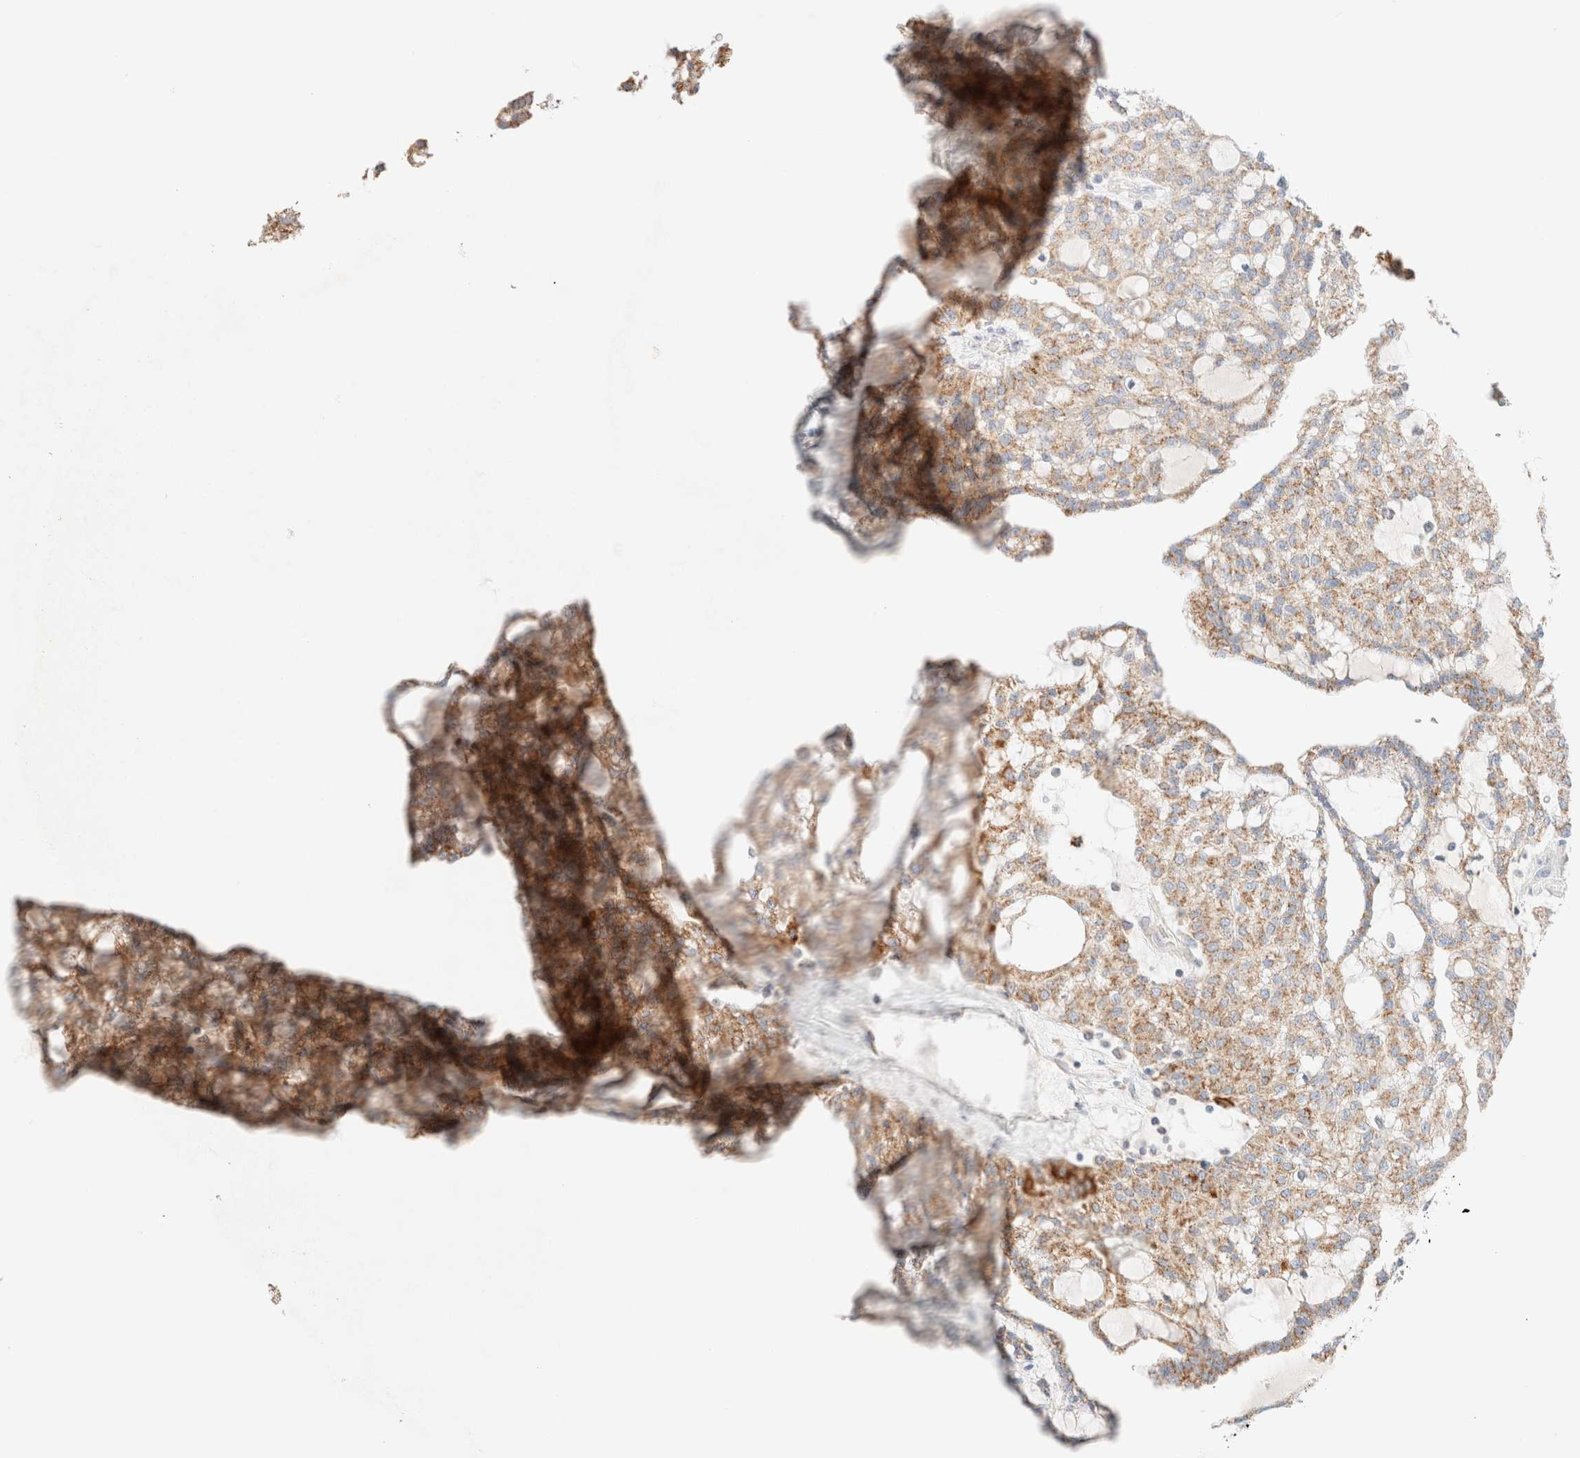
{"staining": {"intensity": "moderate", "quantity": ">75%", "location": "cytoplasmic/membranous"}, "tissue": "renal cancer", "cell_type": "Tumor cells", "image_type": "cancer", "snomed": [{"axis": "morphology", "description": "Adenocarcinoma, NOS"}, {"axis": "topography", "description": "Kidney"}], "caption": "The immunohistochemical stain shows moderate cytoplasmic/membranous expression in tumor cells of adenocarcinoma (renal) tissue.", "gene": "SARM1", "patient": {"sex": "male", "age": 63}}